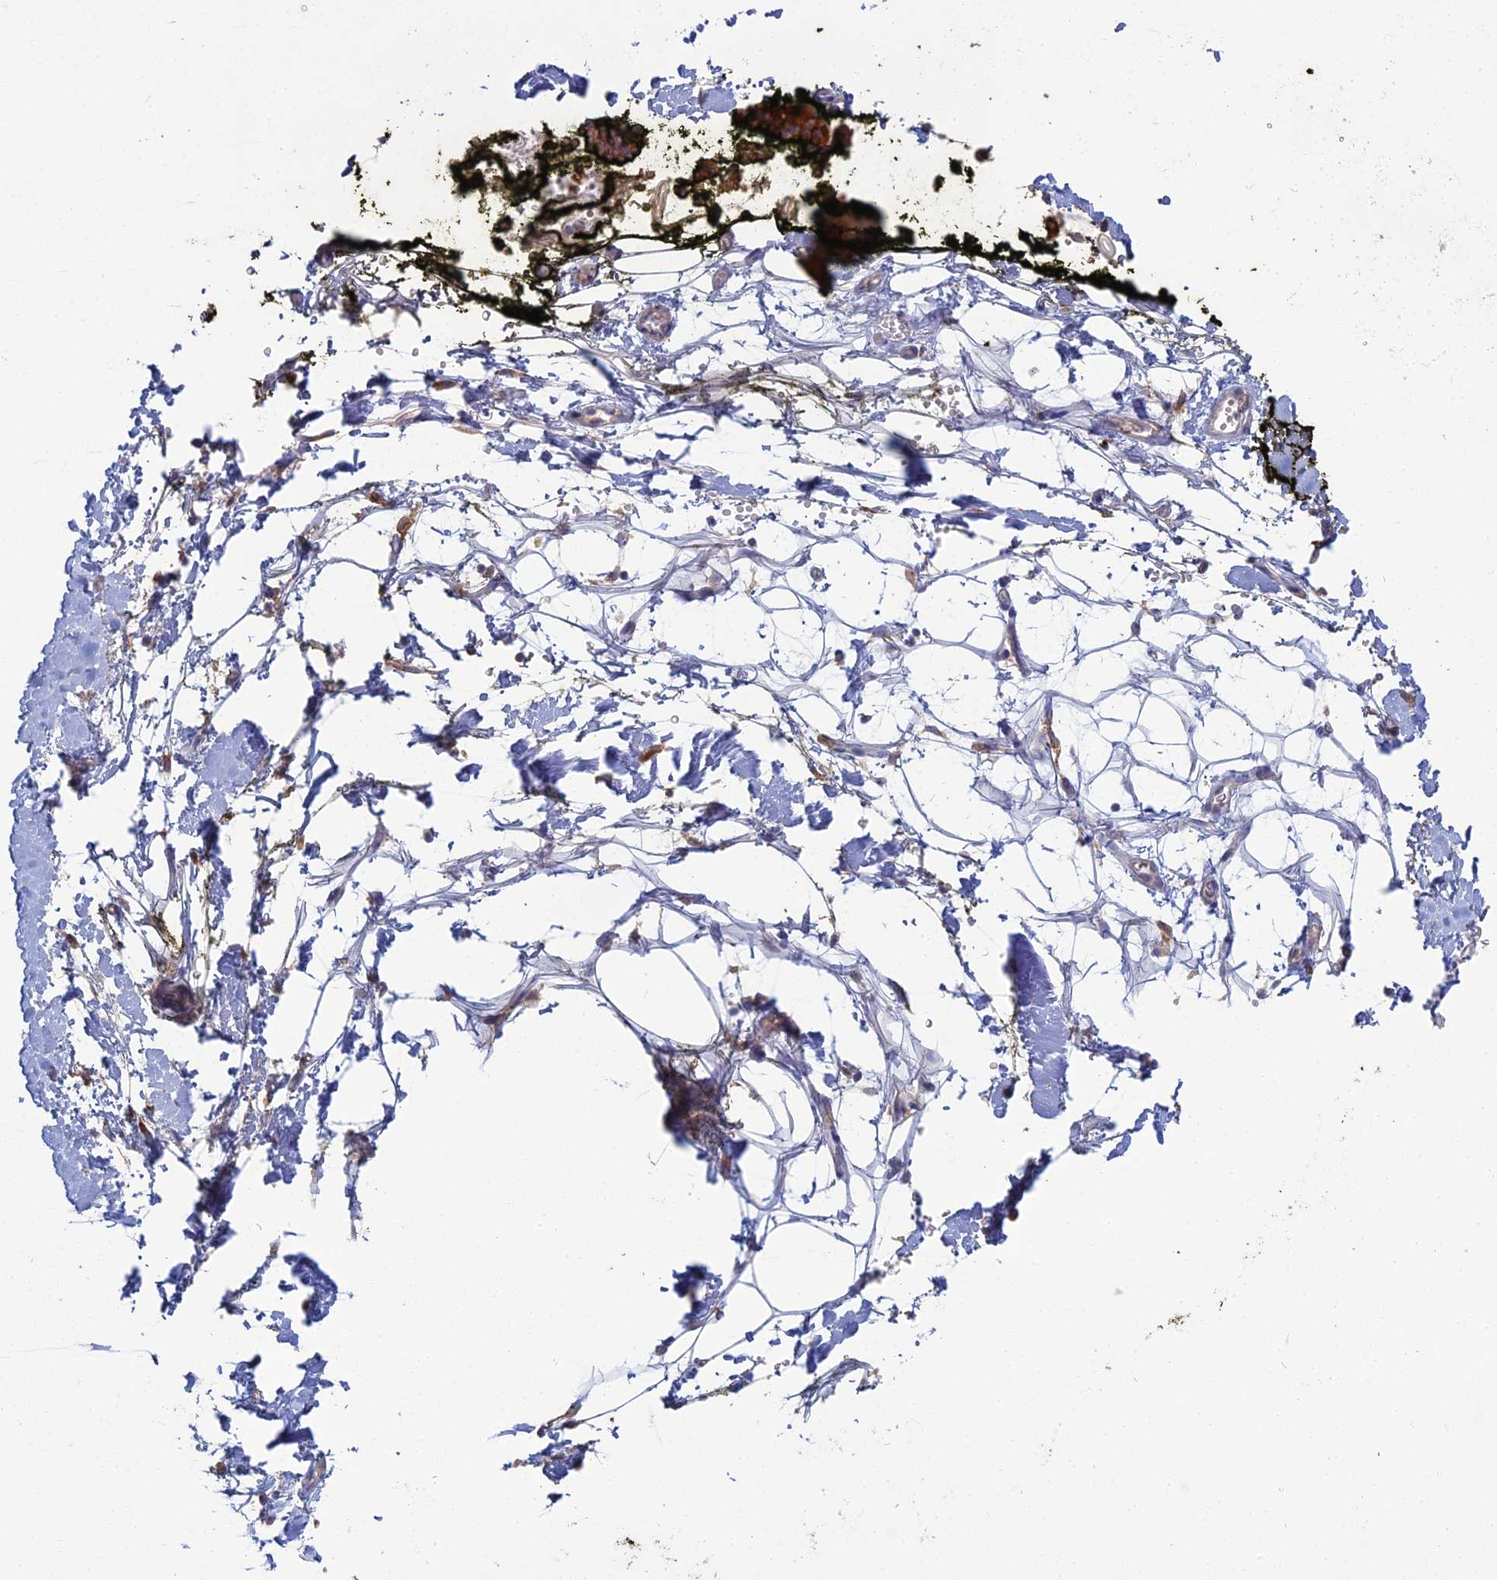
{"staining": {"intensity": "weak", "quantity": "25%-75%", "location": "cytoplasmic/membranous"}, "tissue": "adipose tissue", "cell_type": "Adipocytes", "image_type": "normal", "snomed": [{"axis": "morphology", "description": "Normal tissue, NOS"}, {"axis": "morphology", "description": "Adenocarcinoma, NOS"}, {"axis": "topography", "description": "Pancreas"}, {"axis": "topography", "description": "Peripheral nerve tissue"}], "caption": "Immunohistochemical staining of normal human adipose tissue shows weak cytoplasmic/membranous protein staining in about 25%-75% of adipocytes.", "gene": "TRAPPC6A", "patient": {"sex": "male", "age": 59}}